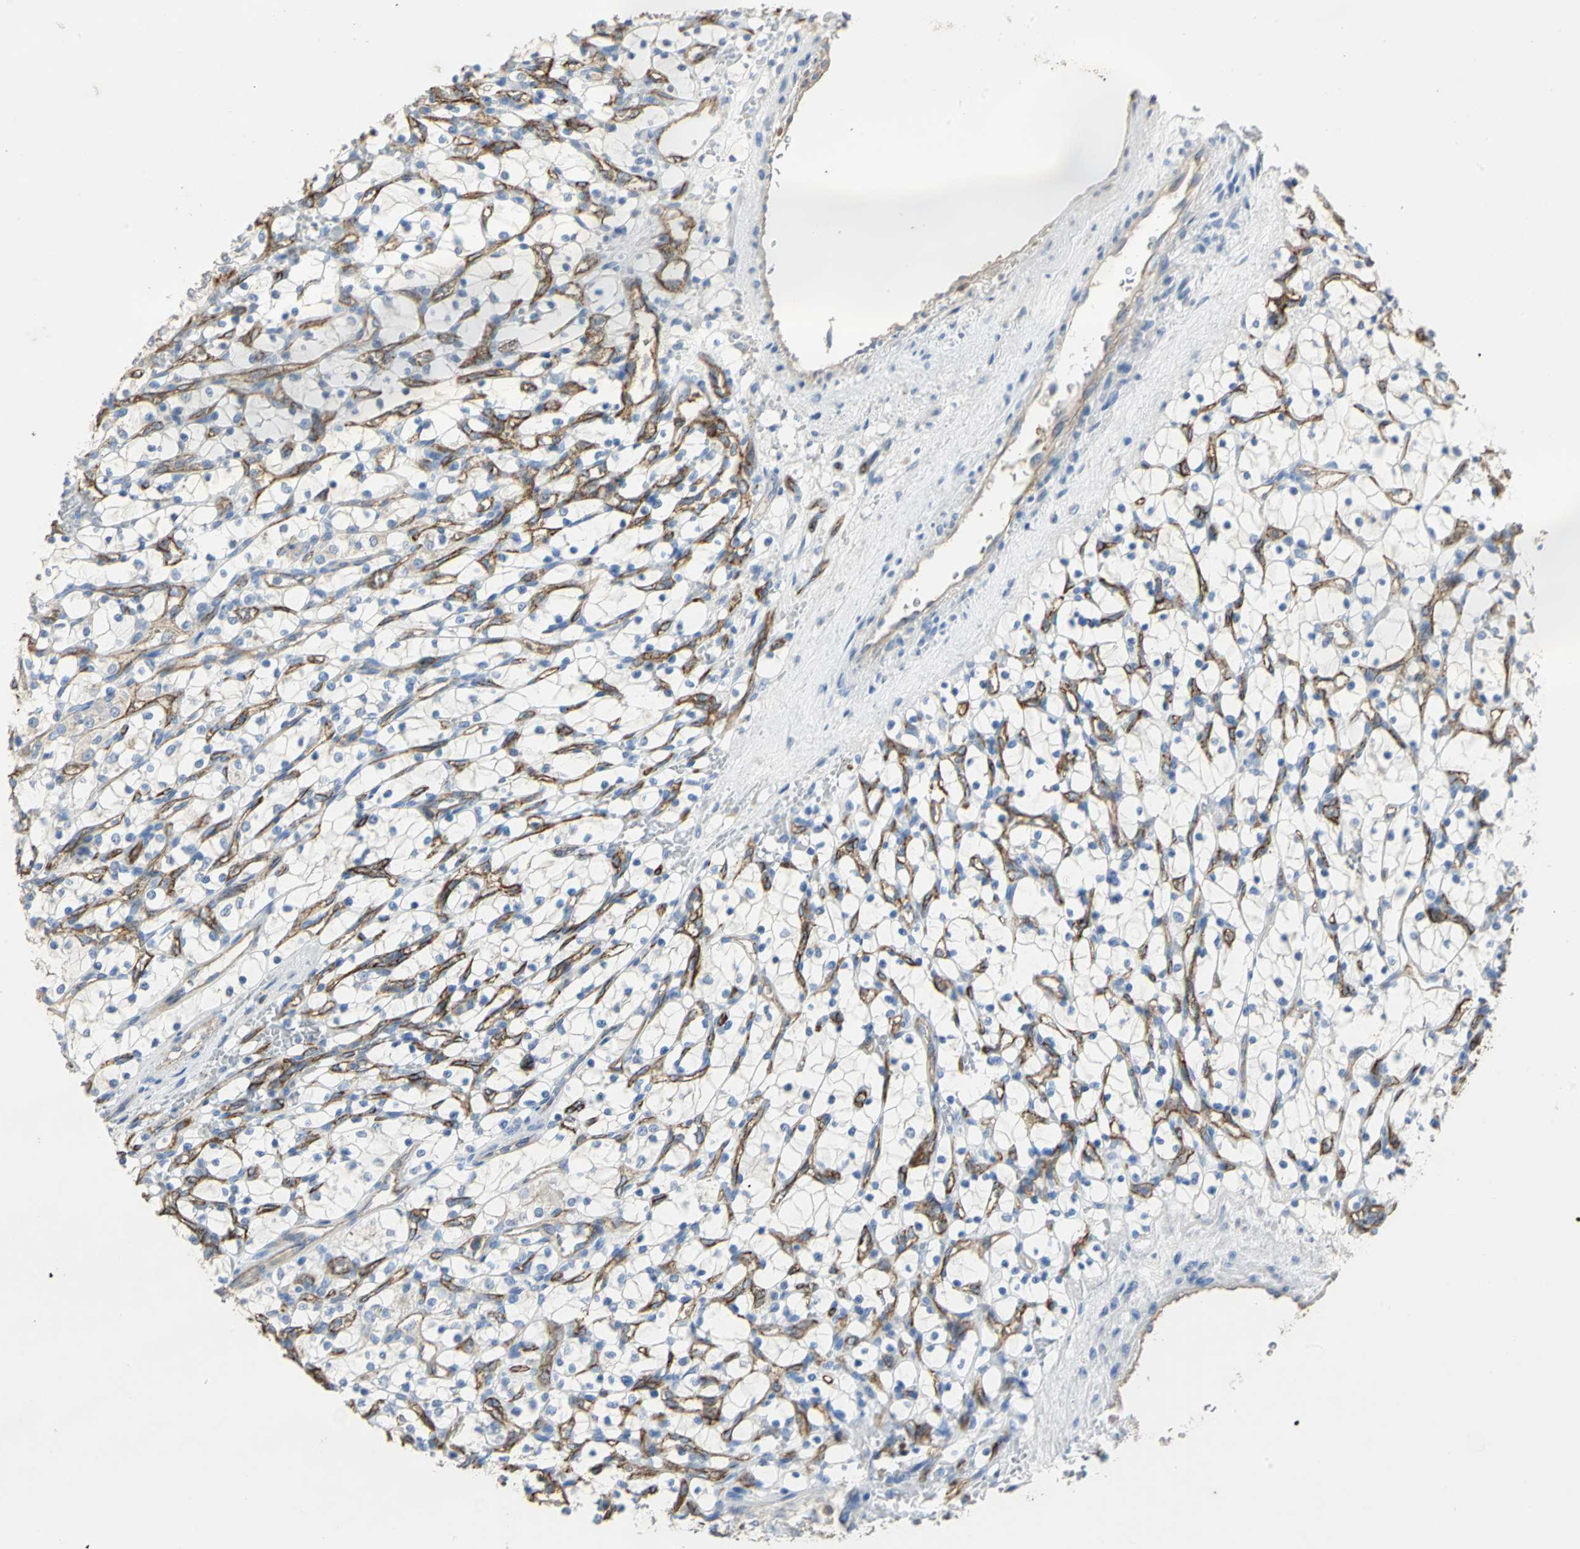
{"staining": {"intensity": "negative", "quantity": "none", "location": "none"}, "tissue": "renal cancer", "cell_type": "Tumor cells", "image_type": "cancer", "snomed": [{"axis": "morphology", "description": "Adenocarcinoma, NOS"}, {"axis": "topography", "description": "Kidney"}], "caption": "IHC of human renal cancer (adenocarcinoma) exhibits no positivity in tumor cells.", "gene": "DLGAP5", "patient": {"sex": "female", "age": 69}}